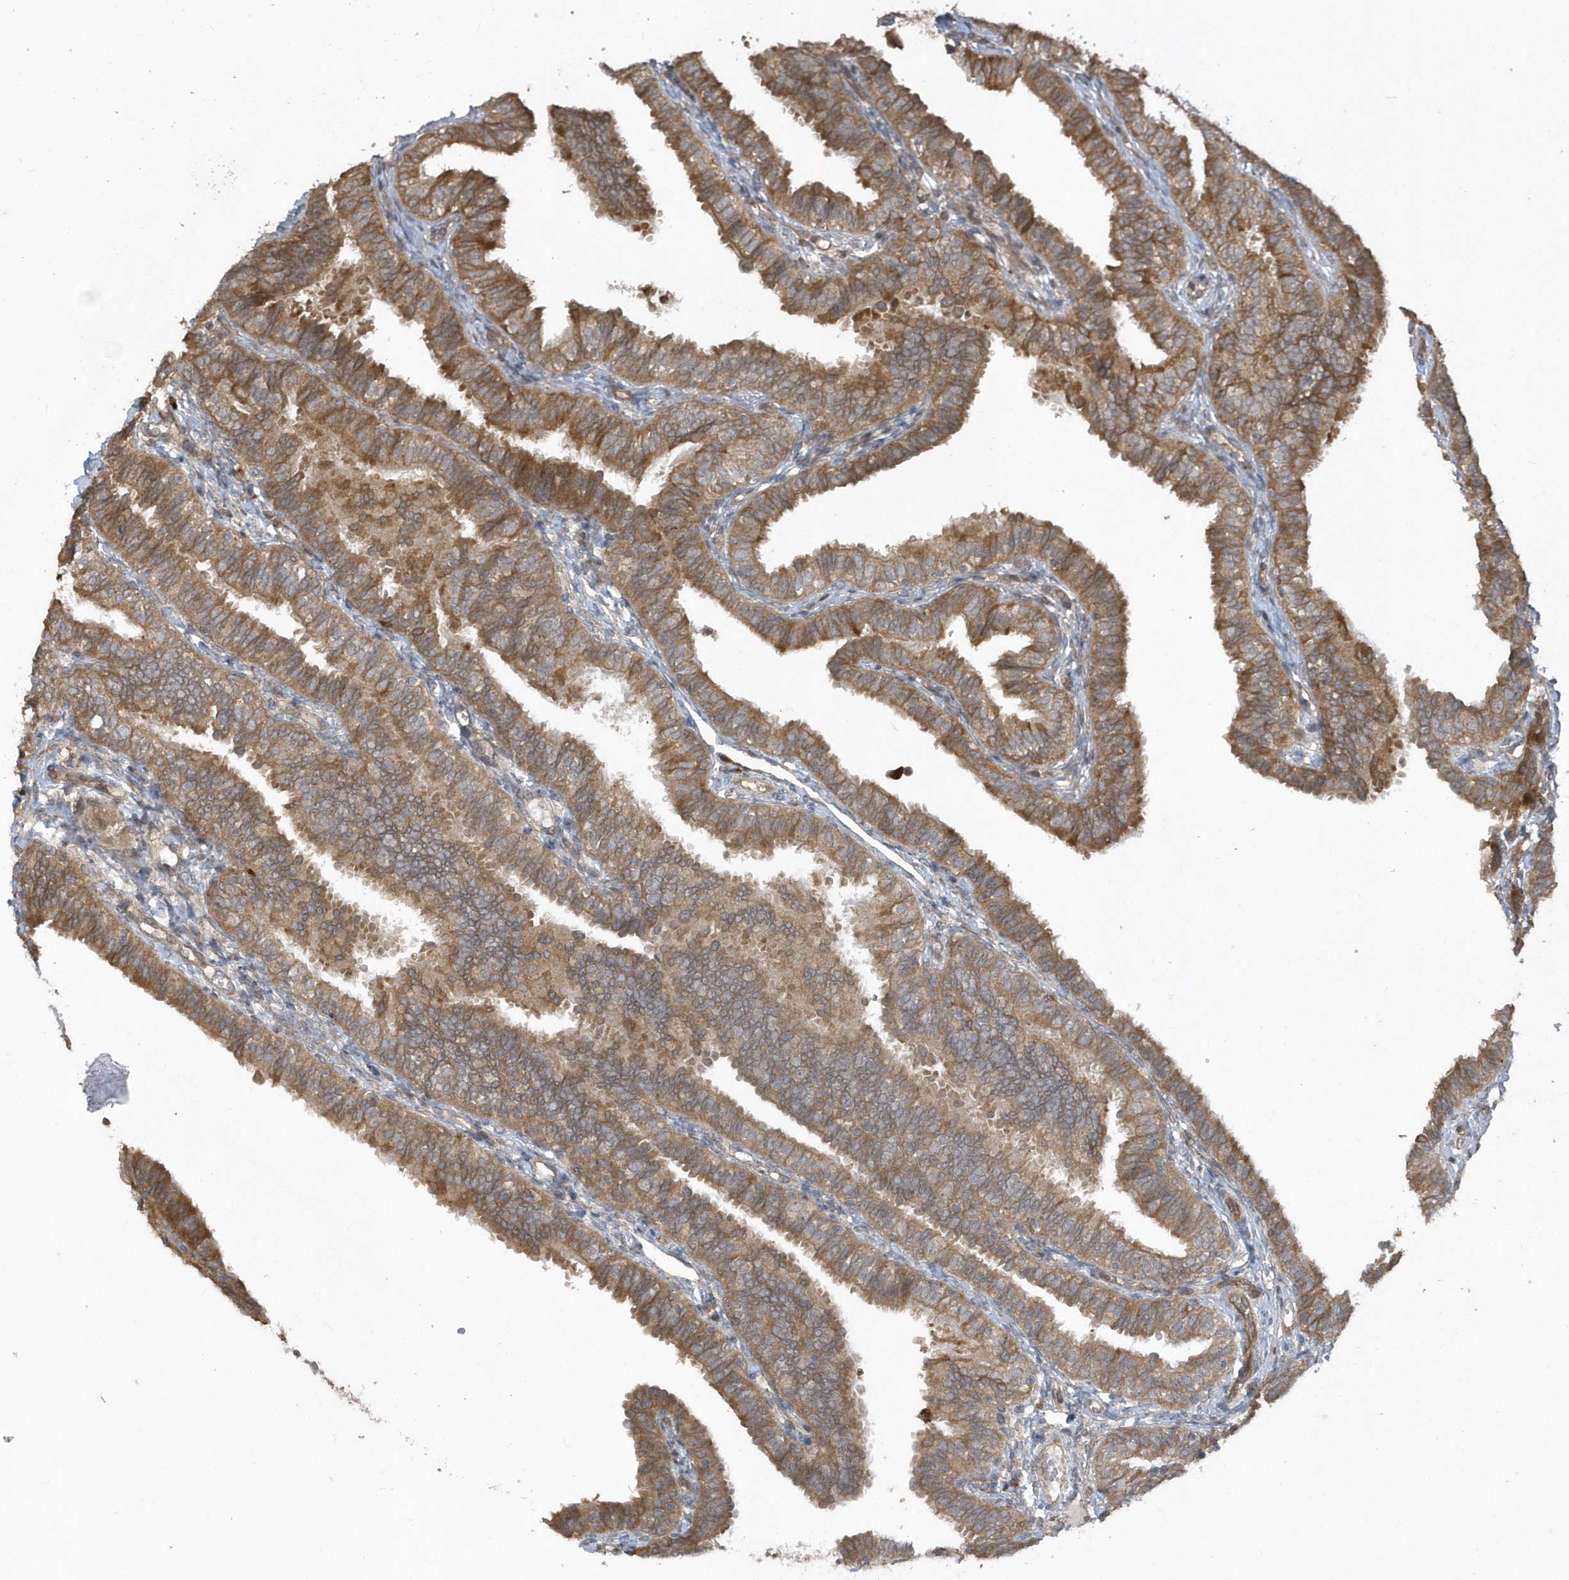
{"staining": {"intensity": "moderate", "quantity": ">75%", "location": "cytoplasmic/membranous"}, "tissue": "fallopian tube", "cell_type": "Glandular cells", "image_type": "normal", "snomed": [{"axis": "morphology", "description": "Normal tissue, NOS"}, {"axis": "topography", "description": "Fallopian tube"}], "caption": "A brown stain shows moderate cytoplasmic/membranous positivity of a protein in glandular cells of benign fallopian tube.", "gene": "HERPUD1", "patient": {"sex": "female", "age": 35}}